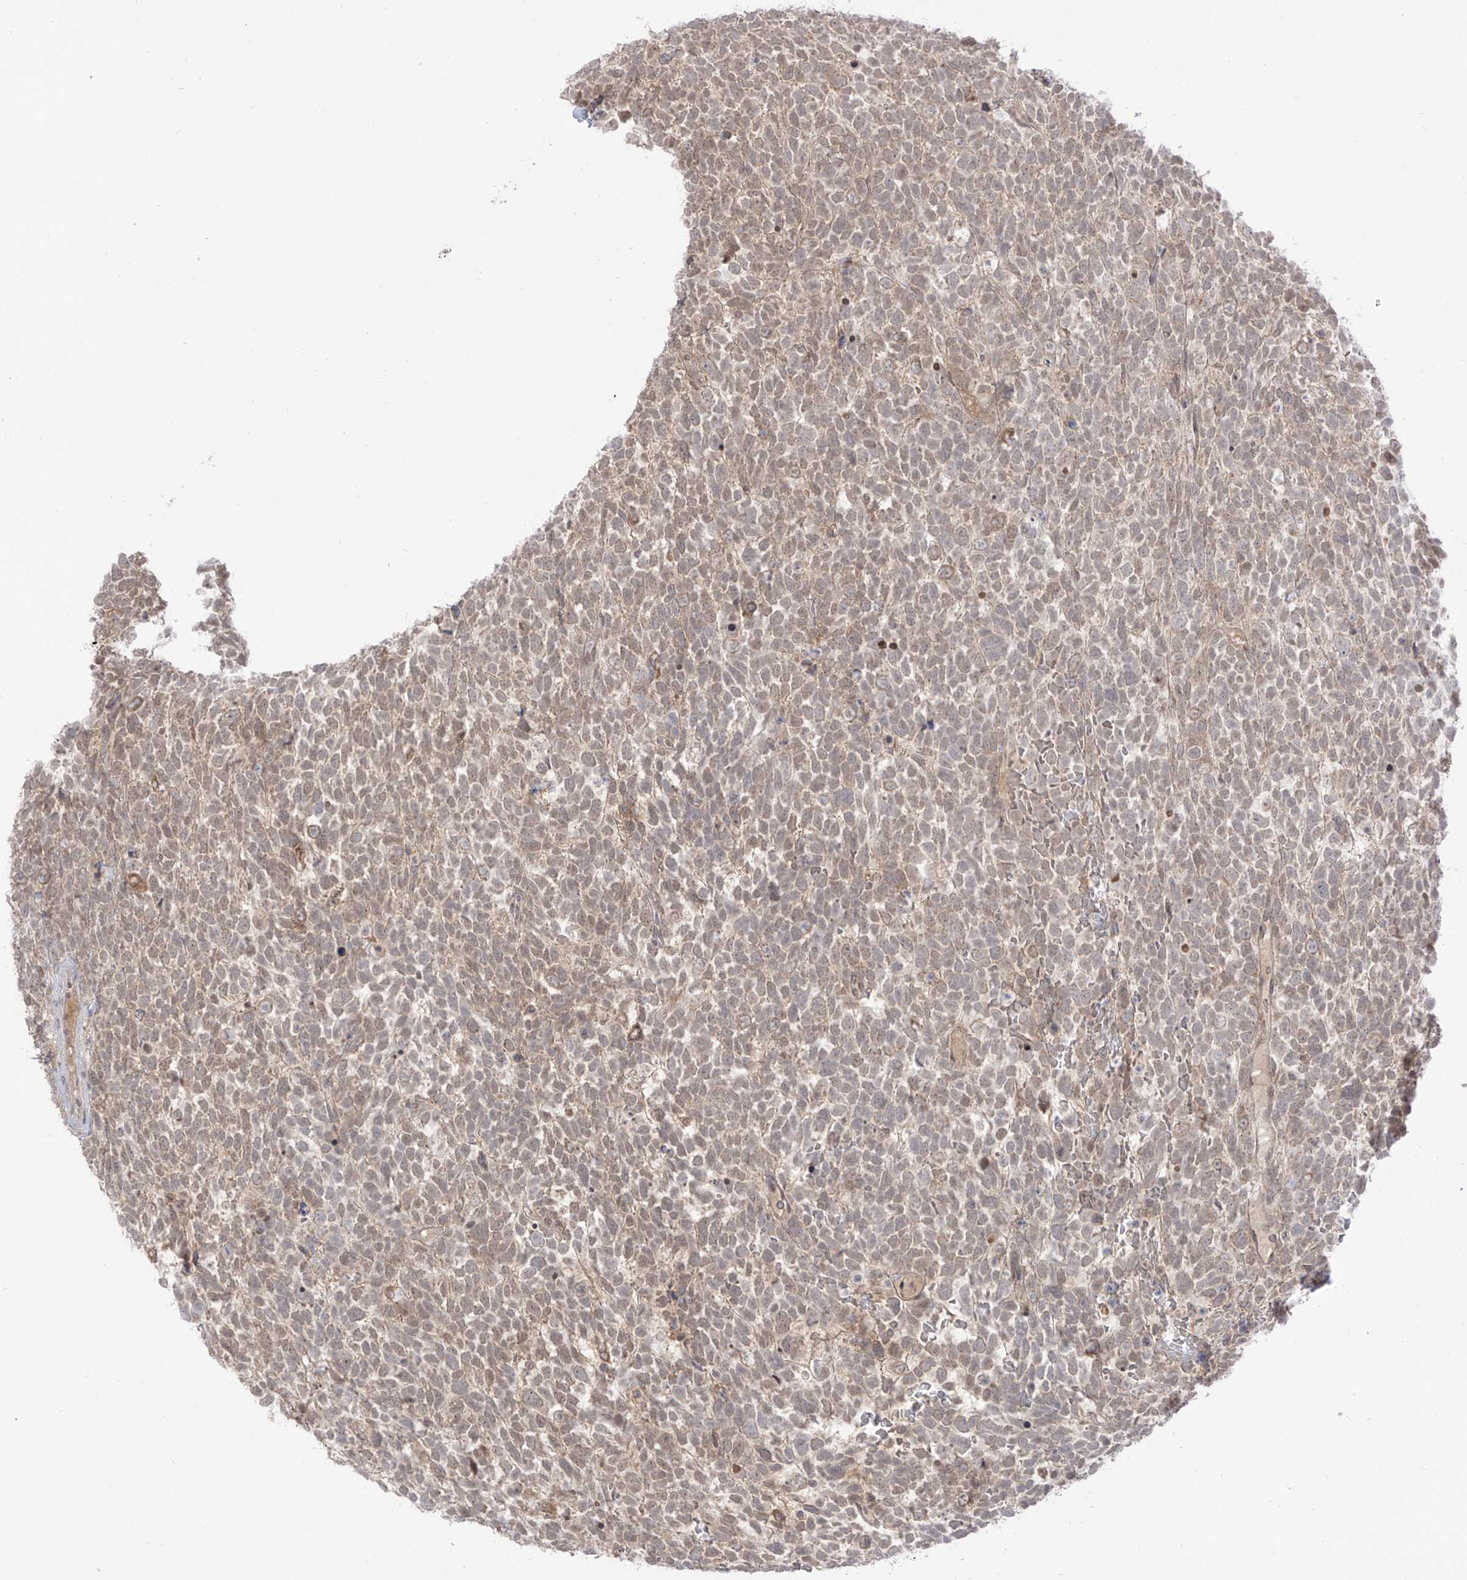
{"staining": {"intensity": "weak", "quantity": ">75%", "location": "cytoplasmic/membranous,nuclear"}, "tissue": "urothelial cancer", "cell_type": "Tumor cells", "image_type": "cancer", "snomed": [{"axis": "morphology", "description": "Urothelial carcinoma, High grade"}, {"axis": "topography", "description": "Urinary bladder"}], "caption": "Immunohistochemistry (IHC) staining of urothelial cancer, which displays low levels of weak cytoplasmic/membranous and nuclear positivity in about >75% of tumor cells indicating weak cytoplasmic/membranous and nuclear protein expression. The staining was performed using DAB (3,3'-diaminobenzidine) (brown) for protein detection and nuclei were counterstained in hematoxylin (blue).", "gene": "OGT", "patient": {"sex": "female", "age": 82}}